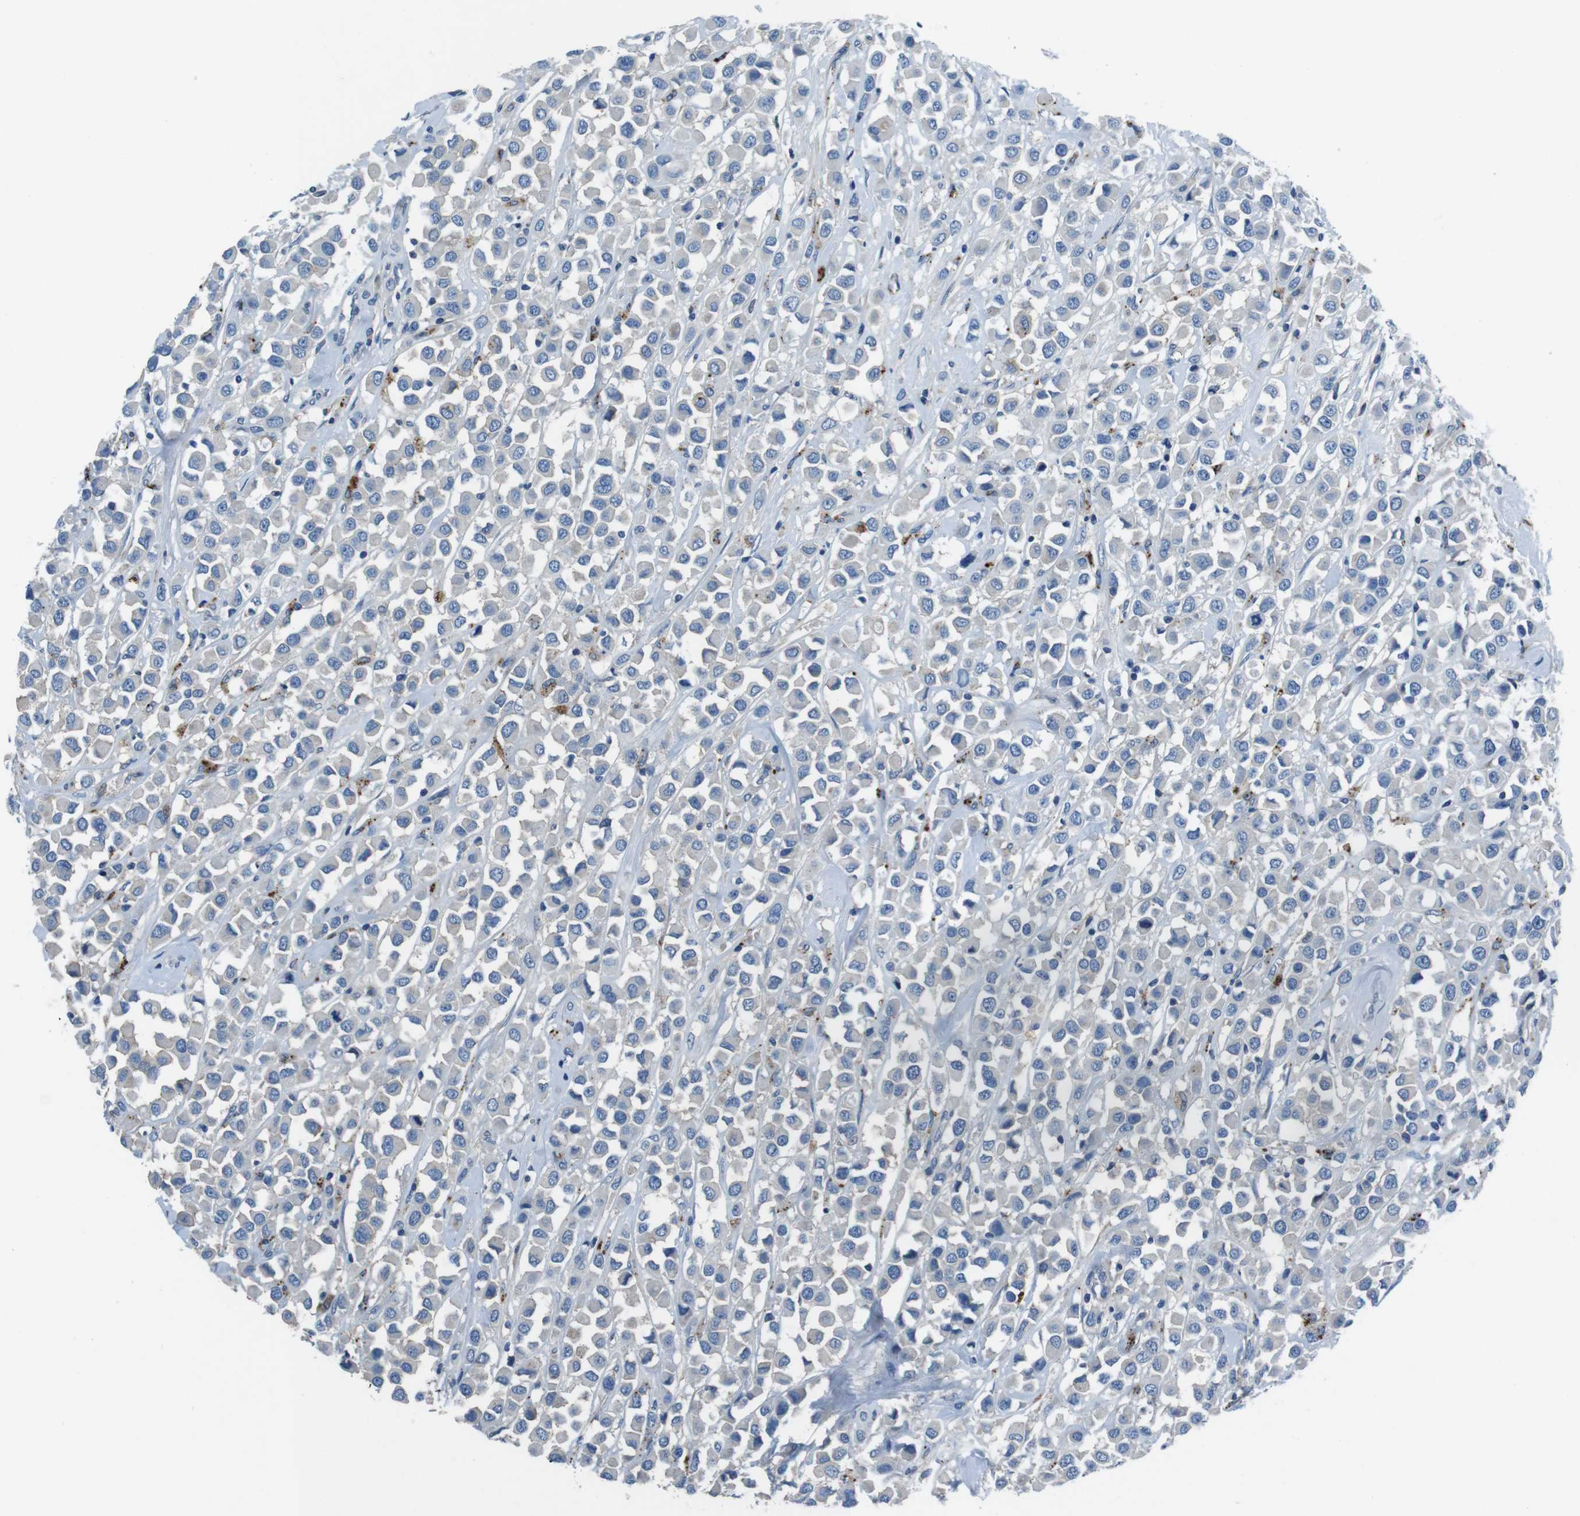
{"staining": {"intensity": "negative", "quantity": "none", "location": "none"}, "tissue": "breast cancer", "cell_type": "Tumor cells", "image_type": "cancer", "snomed": [{"axis": "morphology", "description": "Duct carcinoma"}, {"axis": "topography", "description": "Breast"}], "caption": "High power microscopy photomicrograph of an immunohistochemistry image of breast cancer, revealing no significant expression in tumor cells.", "gene": "TULP3", "patient": {"sex": "female", "age": 61}}